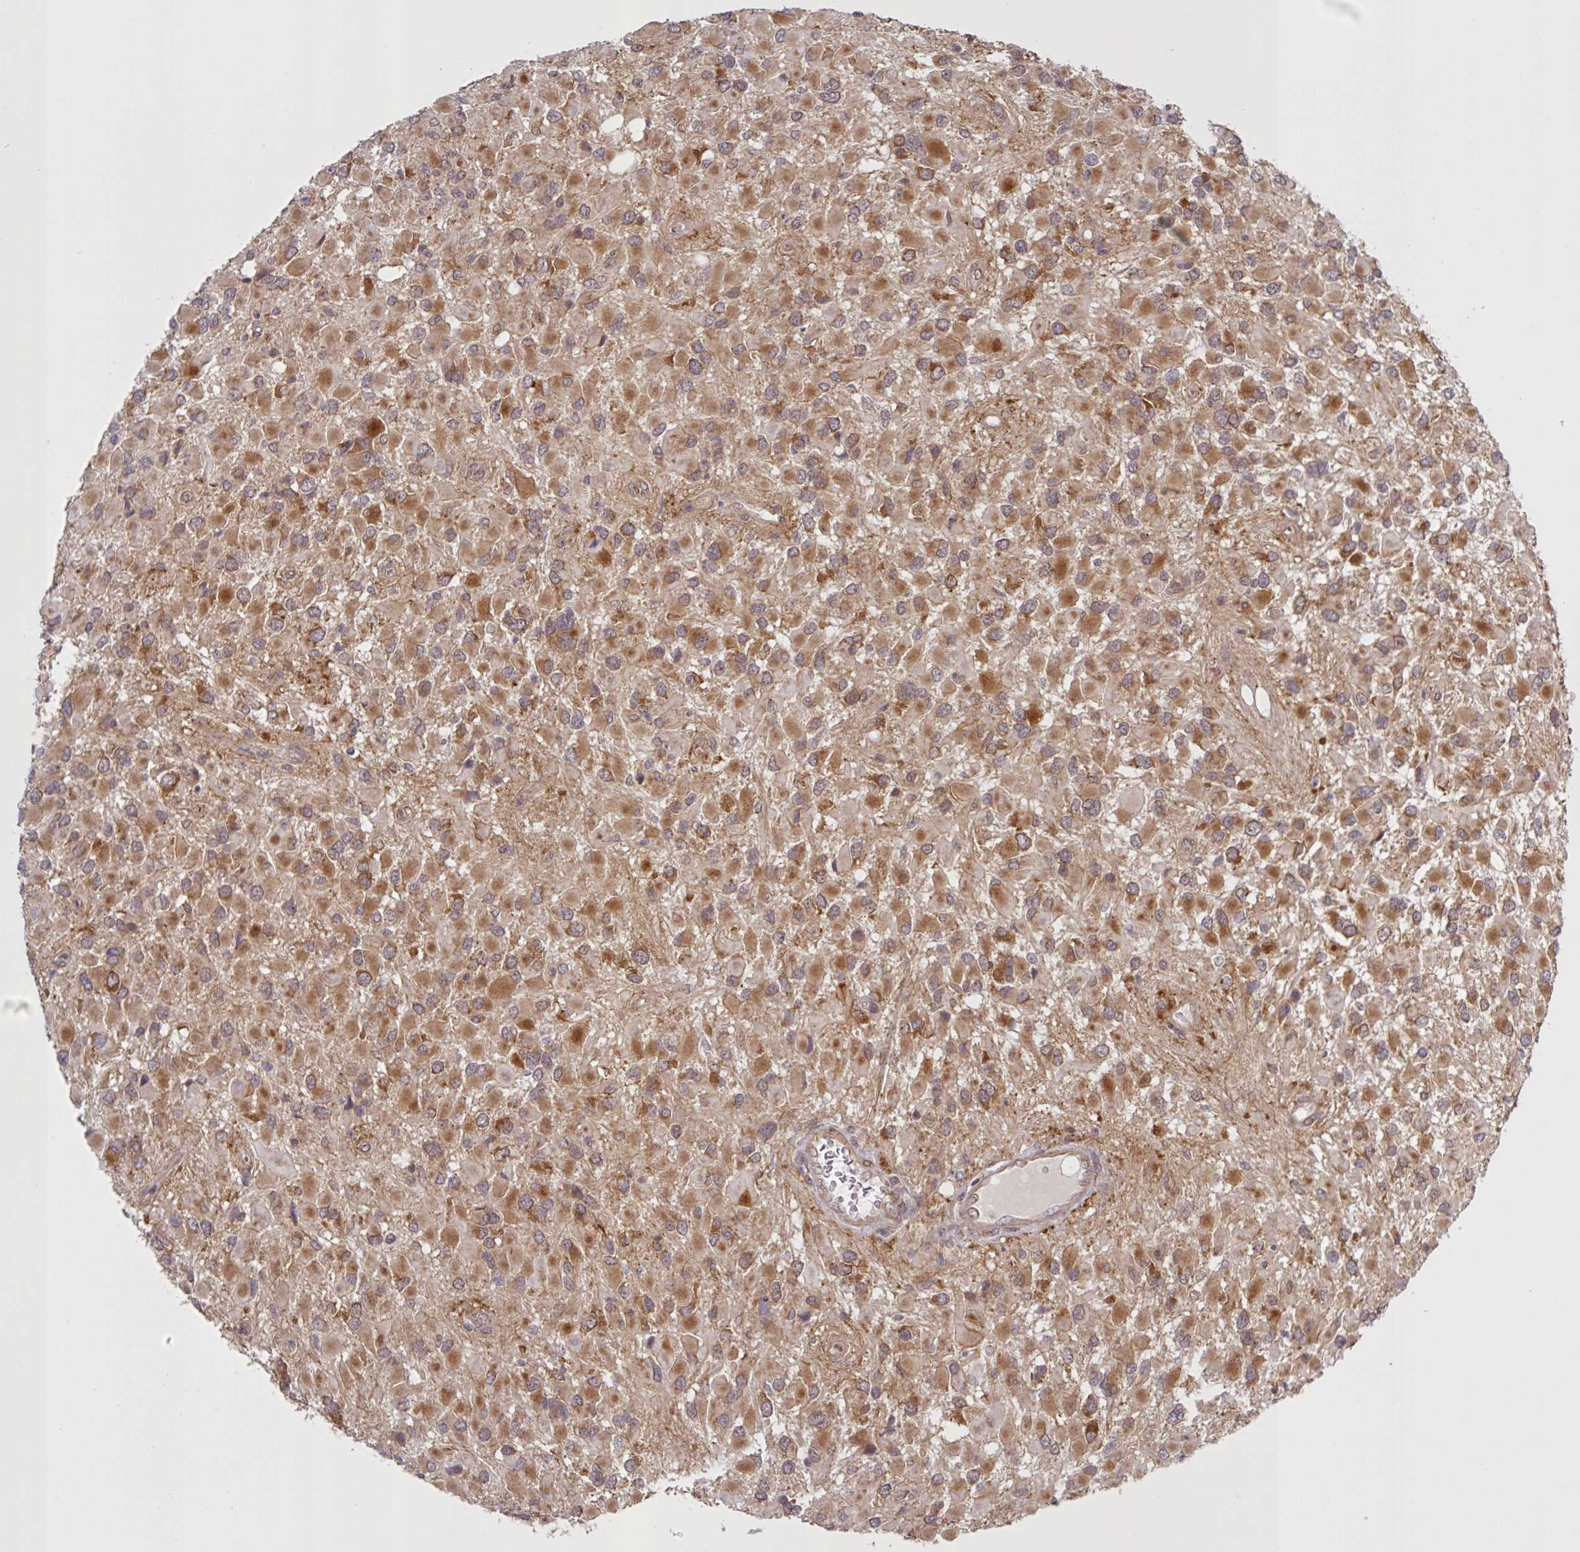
{"staining": {"intensity": "moderate", "quantity": ">75%", "location": "cytoplasmic/membranous,nuclear"}, "tissue": "glioma", "cell_type": "Tumor cells", "image_type": "cancer", "snomed": [{"axis": "morphology", "description": "Glioma, malignant, High grade"}, {"axis": "topography", "description": "Brain"}], "caption": "Human glioma stained with a protein marker demonstrates moderate staining in tumor cells.", "gene": "CAMLG", "patient": {"sex": "male", "age": 53}}